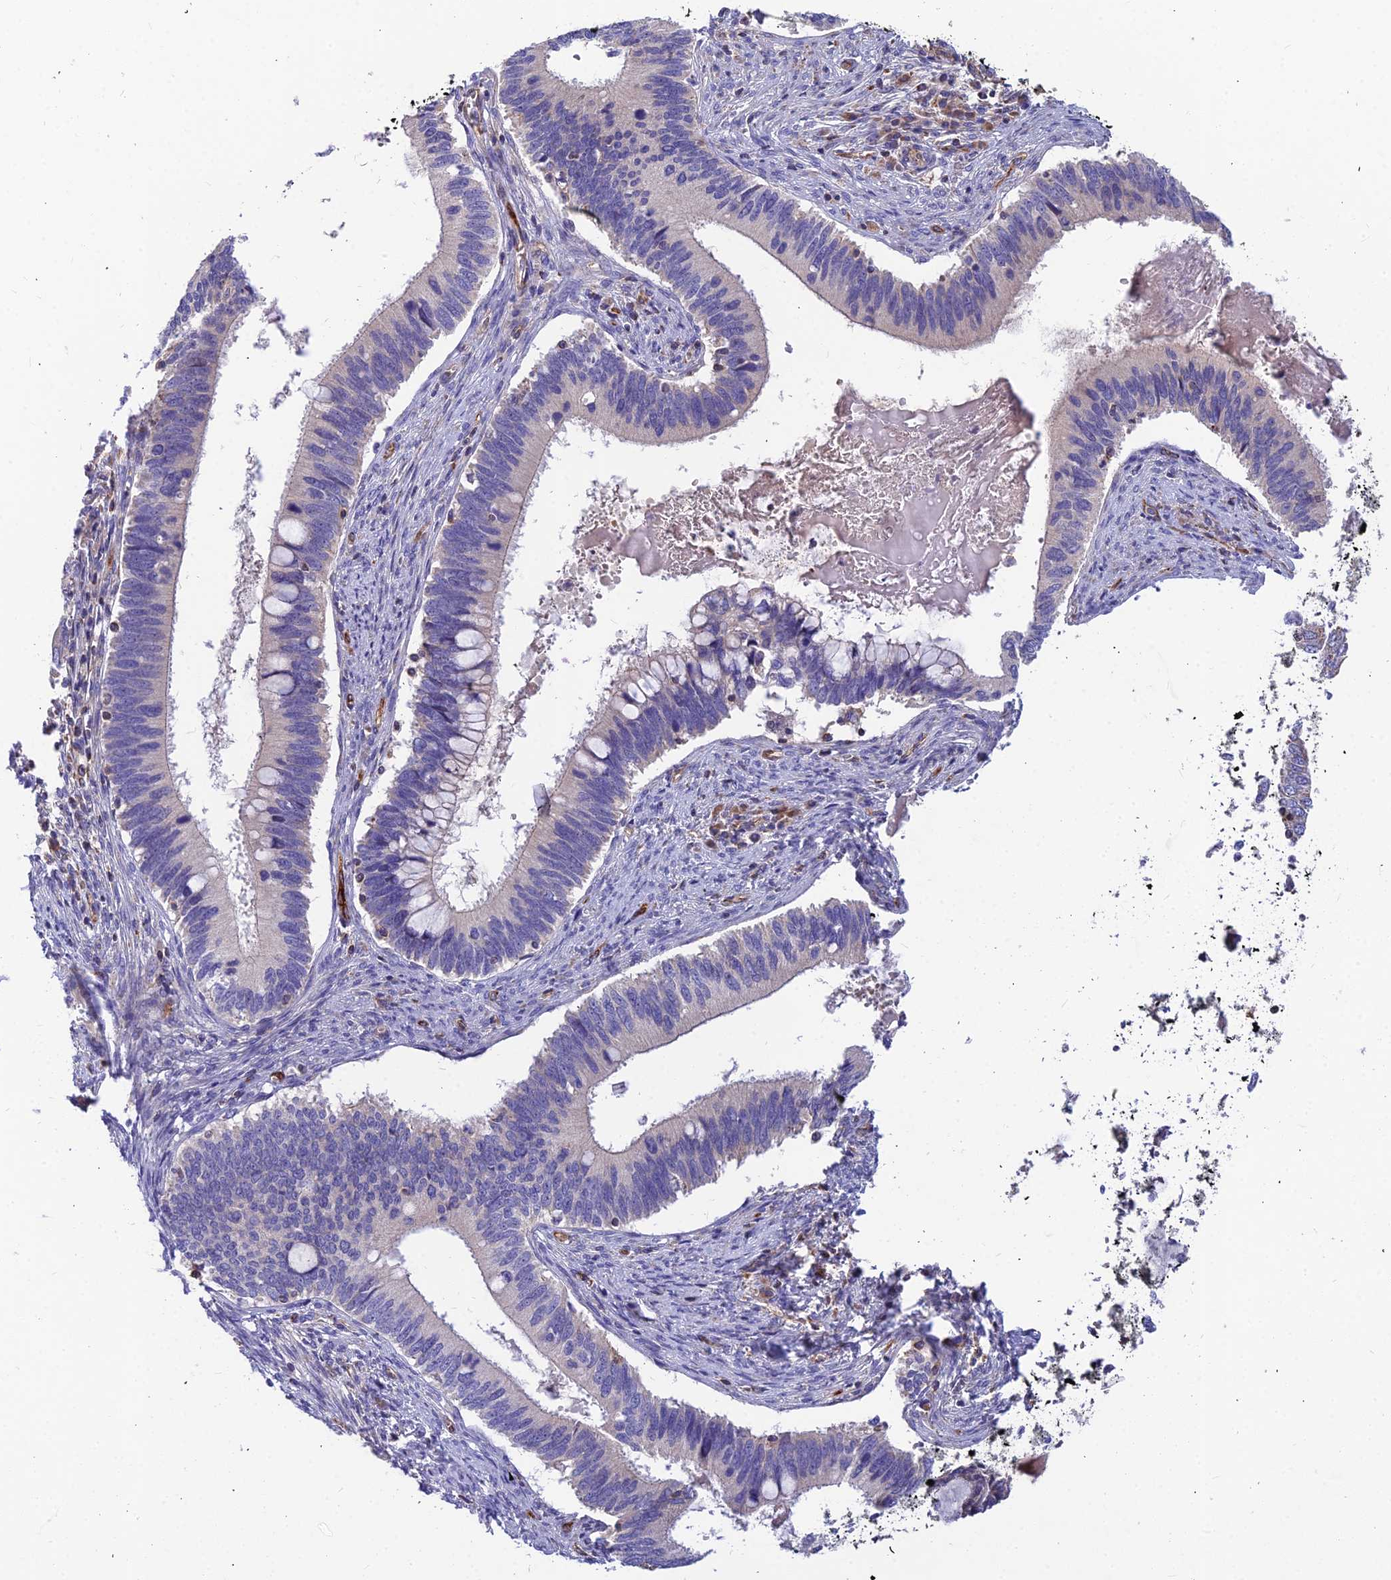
{"staining": {"intensity": "negative", "quantity": "none", "location": "none"}, "tissue": "cervical cancer", "cell_type": "Tumor cells", "image_type": "cancer", "snomed": [{"axis": "morphology", "description": "Adenocarcinoma, NOS"}, {"axis": "topography", "description": "Cervix"}], "caption": "Immunohistochemical staining of adenocarcinoma (cervical) demonstrates no significant expression in tumor cells.", "gene": "ASPHD1", "patient": {"sex": "female", "age": 42}}